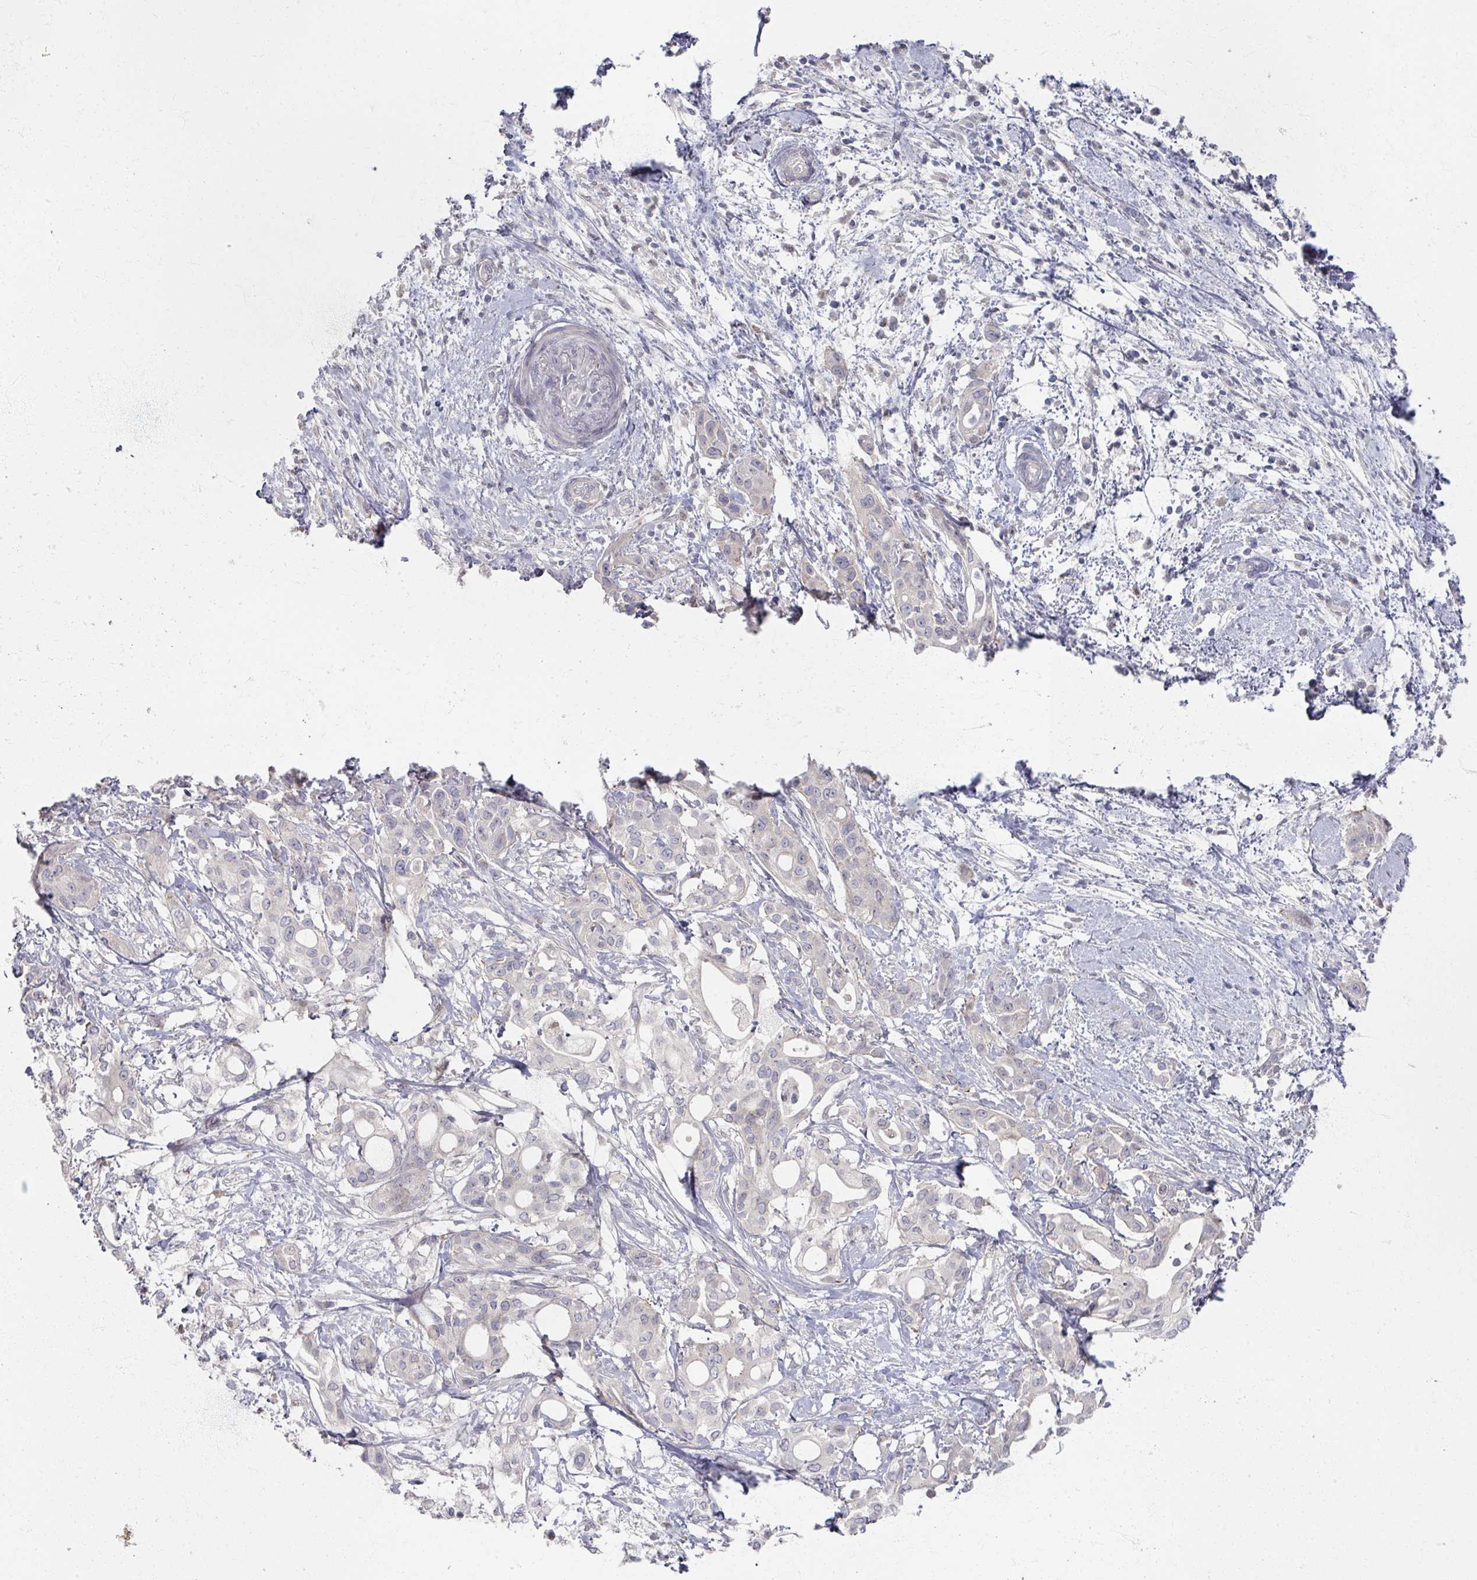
{"staining": {"intensity": "negative", "quantity": "none", "location": "none"}, "tissue": "pancreatic cancer", "cell_type": "Tumor cells", "image_type": "cancer", "snomed": [{"axis": "morphology", "description": "Adenocarcinoma, NOS"}, {"axis": "topography", "description": "Pancreas"}], "caption": "The IHC image has no significant expression in tumor cells of adenocarcinoma (pancreatic) tissue. Nuclei are stained in blue.", "gene": "TTYH3", "patient": {"sex": "female", "age": 68}}